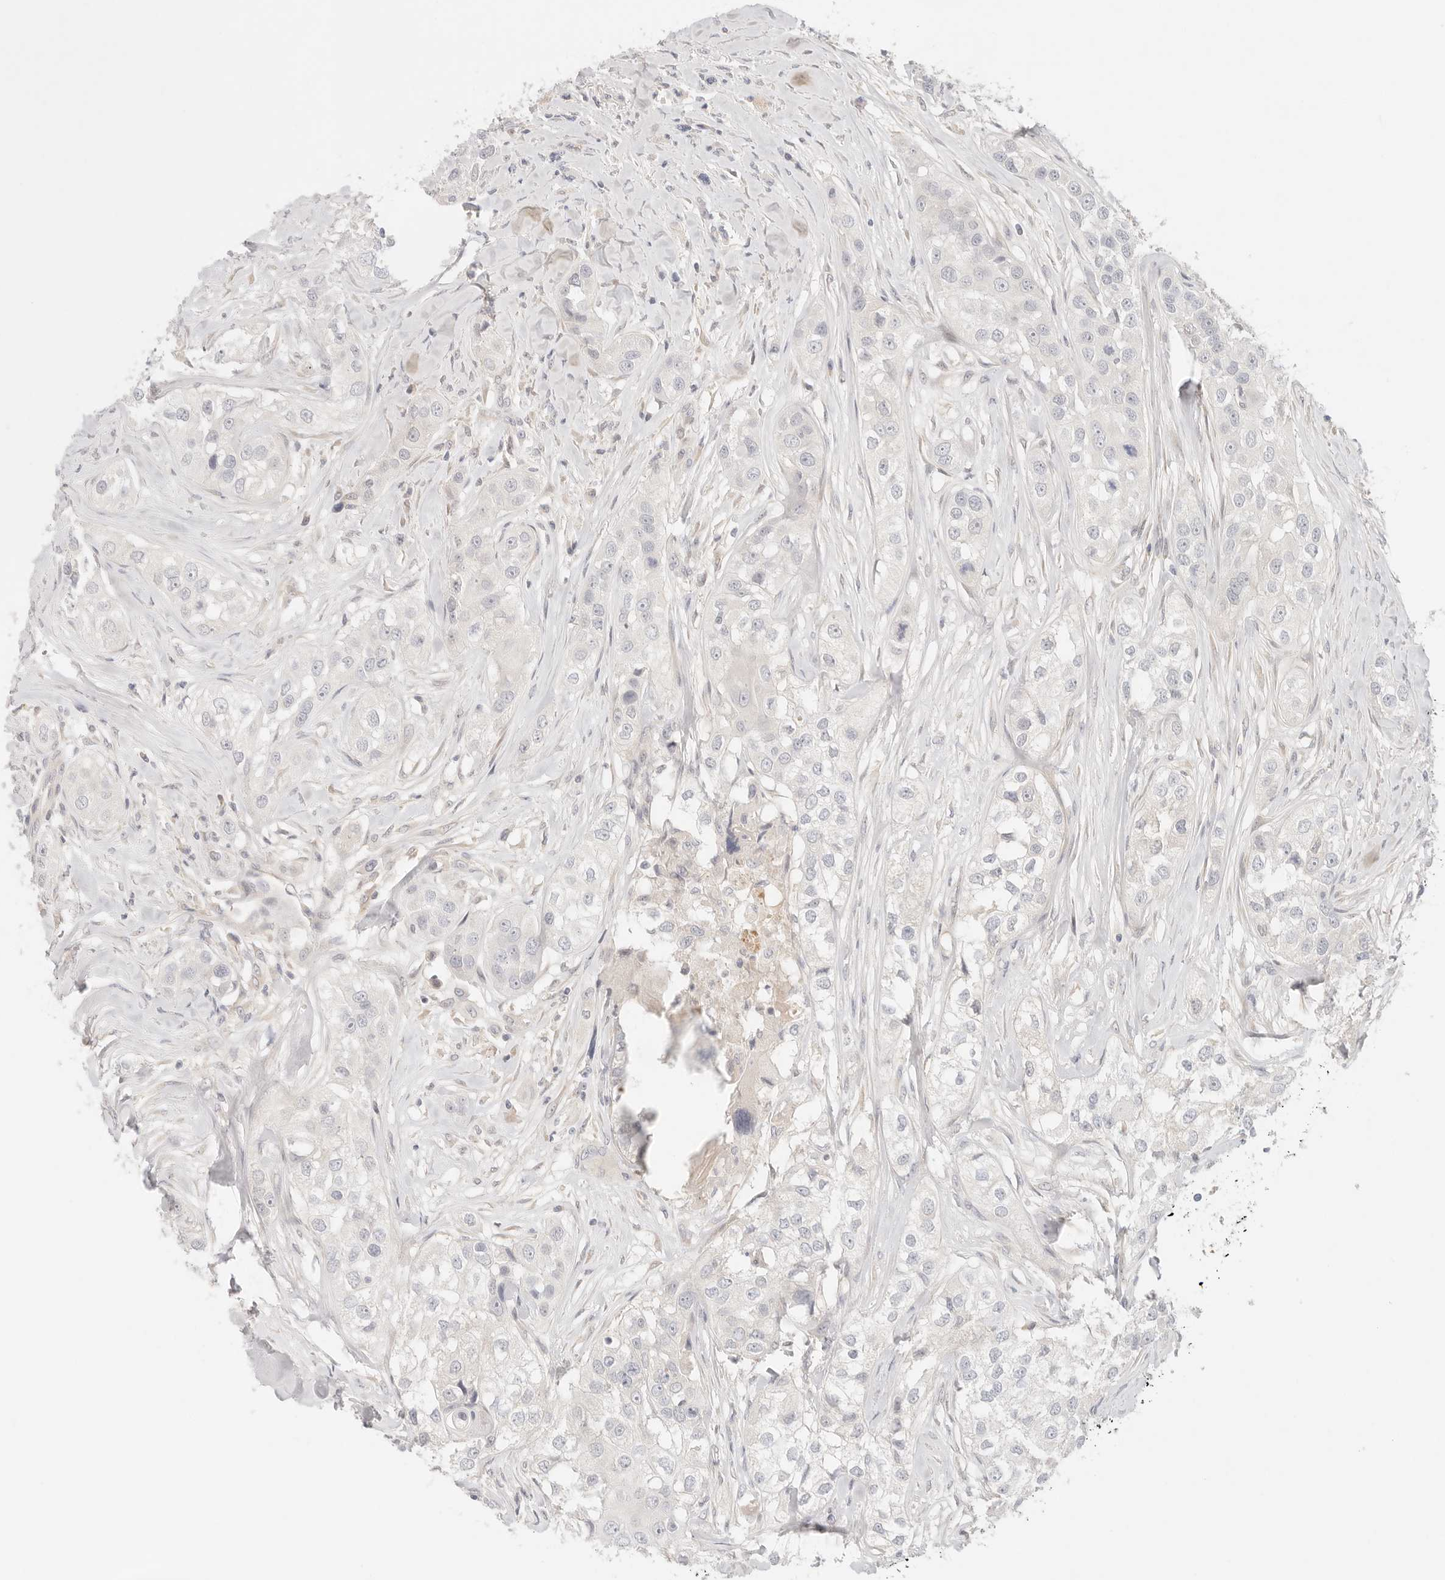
{"staining": {"intensity": "negative", "quantity": "none", "location": "none"}, "tissue": "head and neck cancer", "cell_type": "Tumor cells", "image_type": "cancer", "snomed": [{"axis": "morphology", "description": "Normal tissue, NOS"}, {"axis": "morphology", "description": "Squamous cell carcinoma, NOS"}, {"axis": "topography", "description": "Skeletal muscle"}, {"axis": "topography", "description": "Head-Neck"}], "caption": "This is an immunohistochemistry (IHC) micrograph of human head and neck cancer. There is no staining in tumor cells.", "gene": "SPHK1", "patient": {"sex": "male", "age": 51}}